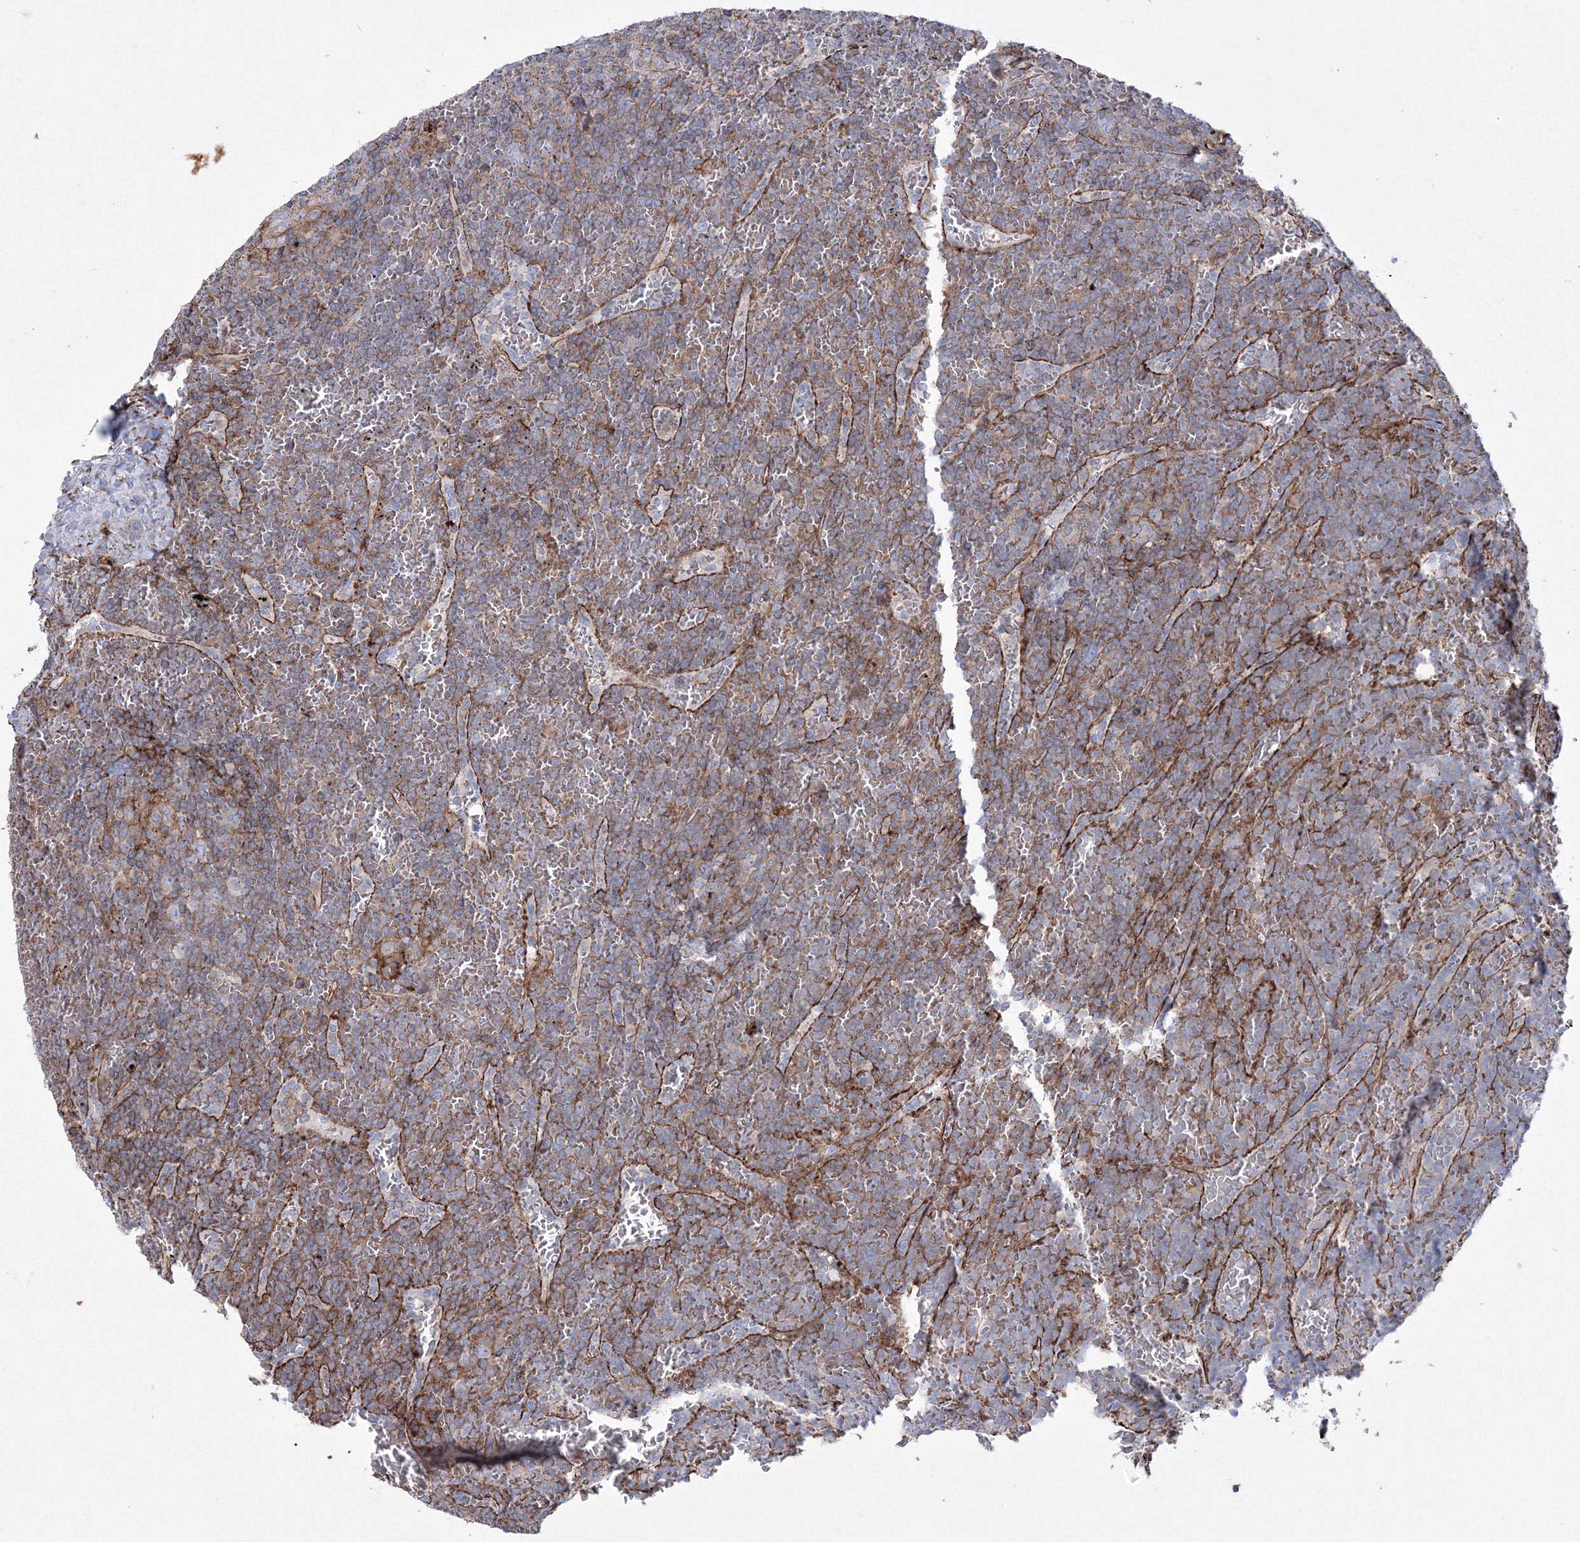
{"staining": {"intensity": "negative", "quantity": "none", "location": "none"}, "tissue": "lymphoma", "cell_type": "Tumor cells", "image_type": "cancer", "snomed": [{"axis": "morphology", "description": "Malignant lymphoma, non-Hodgkin's type, Low grade"}, {"axis": "topography", "description": "Spleen"}], "caption": "An immunohistochemistry micrograph of lymphoma is shown. There is no staining in tumor cells of lymphoma.", "gene": "GPR82", "patient": {"sex": "female", "age": 19}}